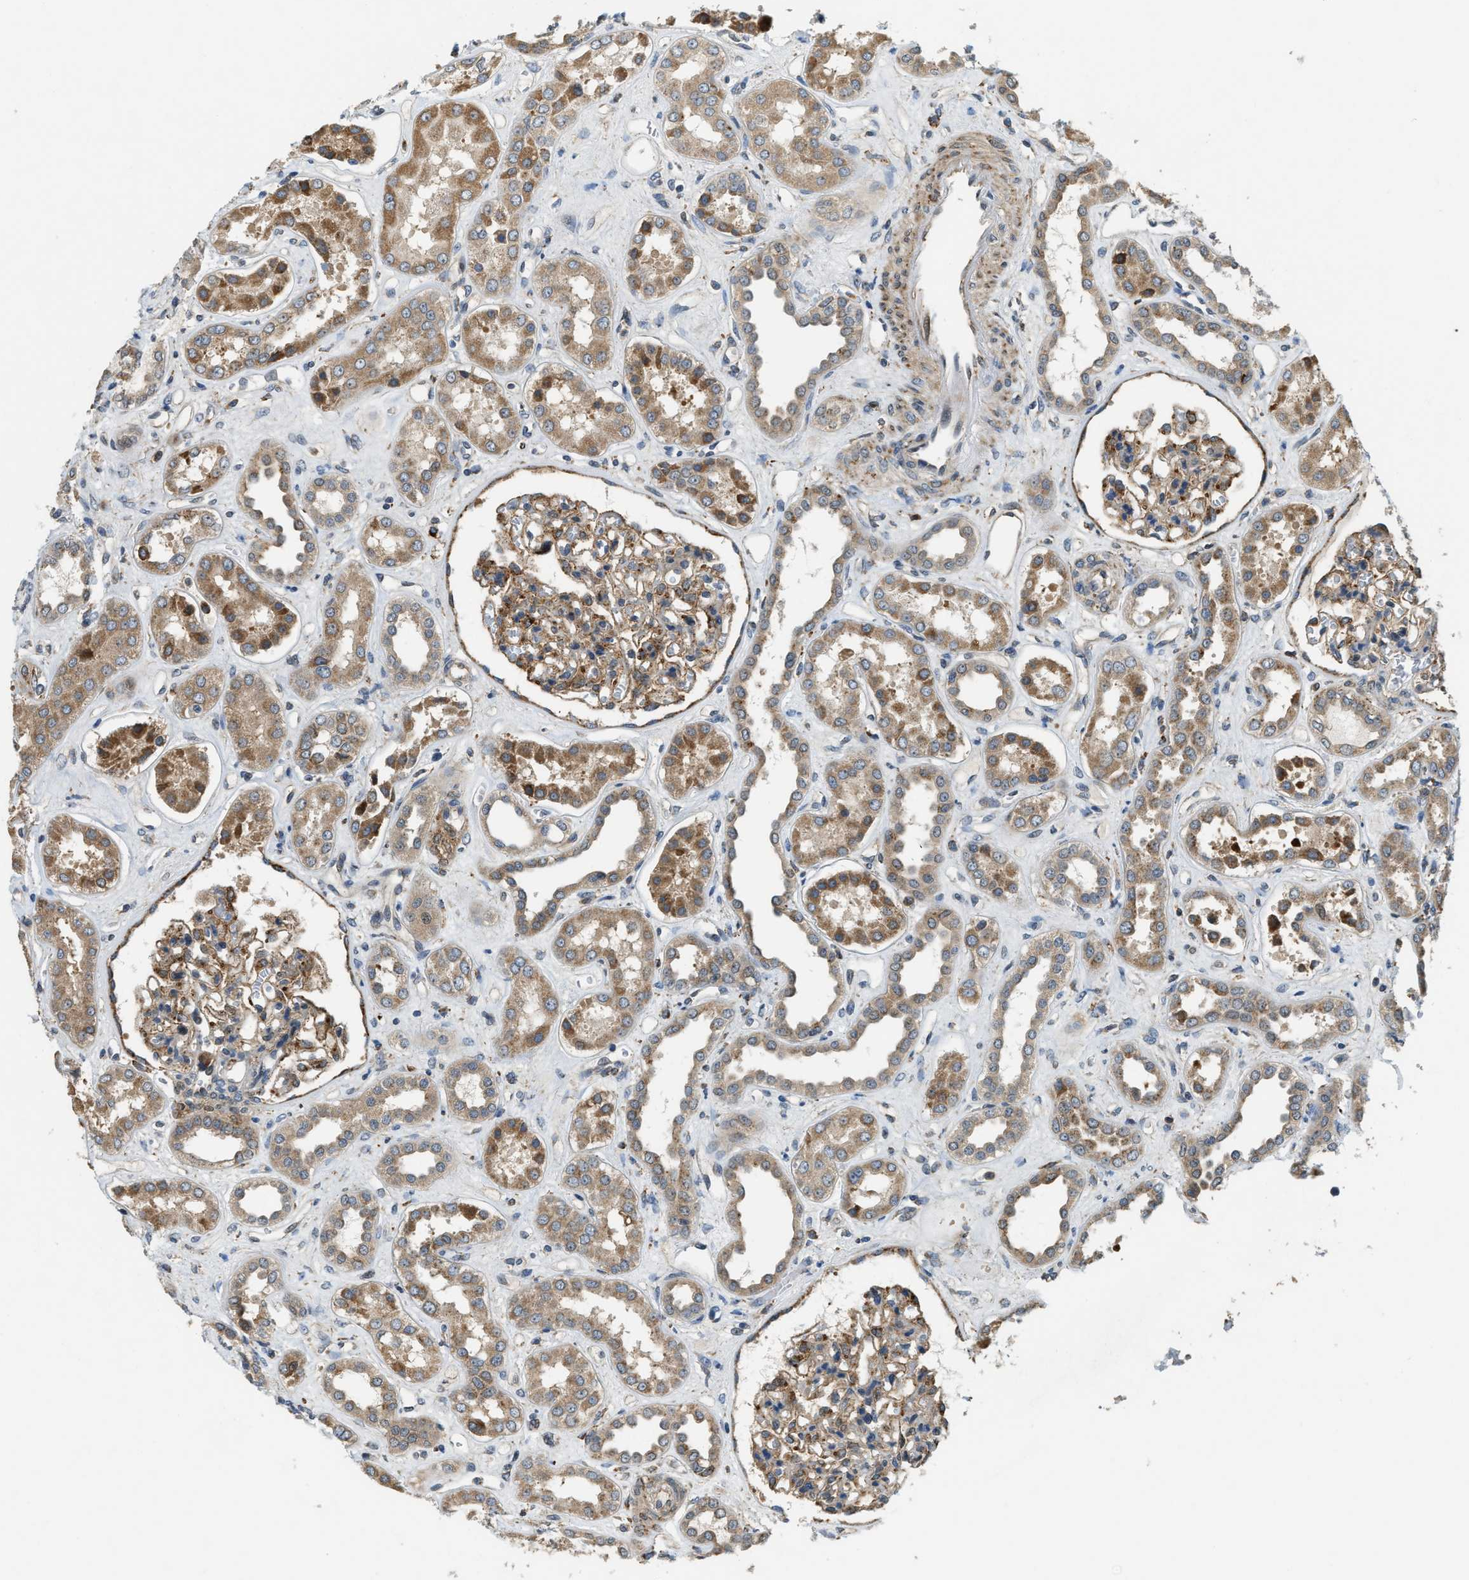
{"staining": {"intensity": "moderate", "quantity": ">75%", "location": "cytoplasmic/membranous"}, "tissue": "kidney", "cell_type": "Cells in glomeruli", "image_type": "normal", "snomed": [{"axis": "morphology", "description": "Normal tissue, NOS"}, {"axis": "topography", "description": "Kidney"}], "caption": "Immunohistochemical staining of unremarkable kidney exhibits moderate cytoplasmic/membranous protein expression in about >75% of cells in glomeruli.", "gene": "STARD3NL", "patient": {"sex": "male", "age": 59}}